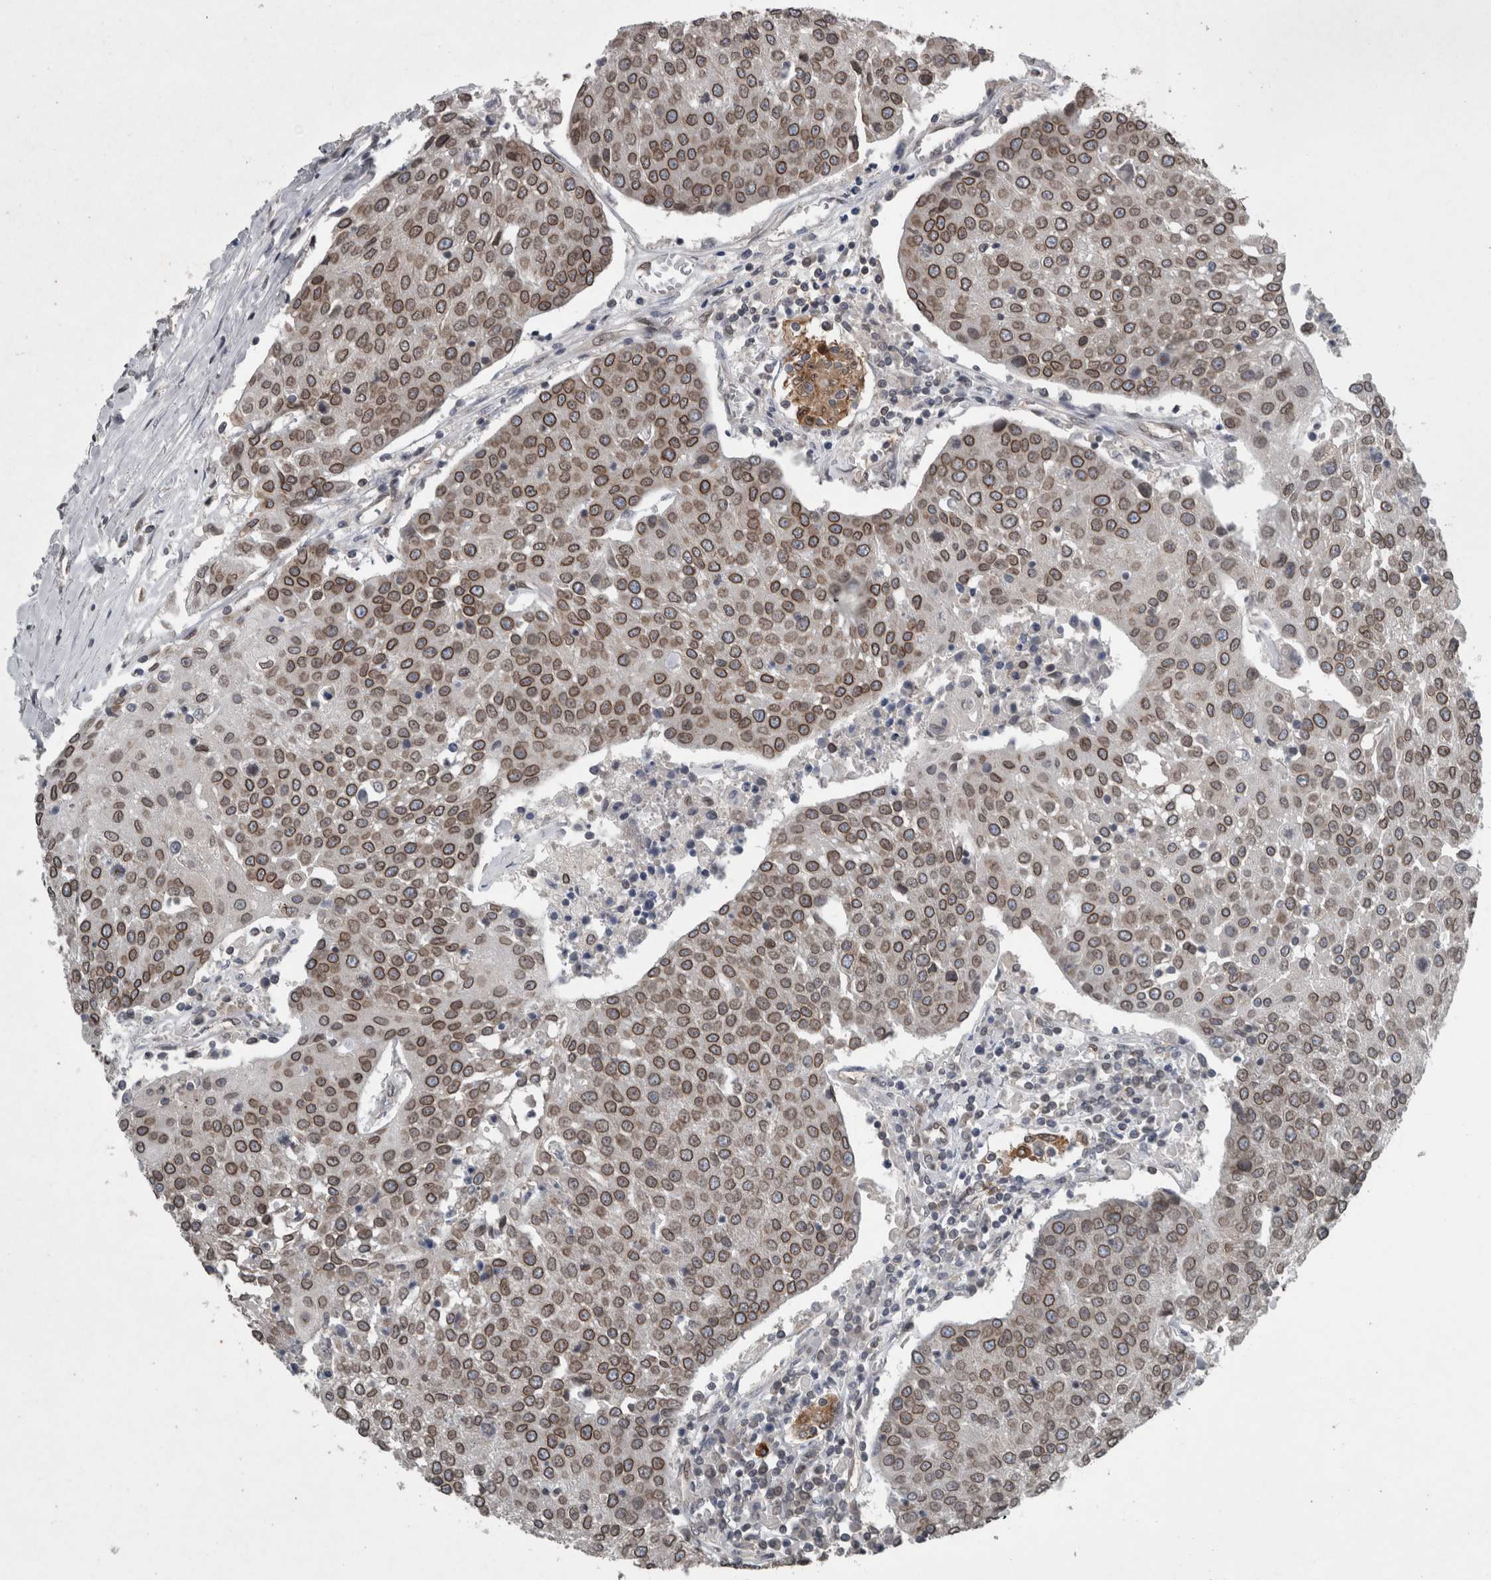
{"staining": {"intensity": "strong", "quantity": ">75%", "location": "cytoplasmic/membranous,nuclear"}, "tissue": "urothelial cancer", "cell_type": "Tumor cells", "image_type": "cancer", "snomed": [{"axis": "morphology", "description": "Urothelial carcinoma, High grade"}, {"axis": "topography", "description": "Urinary bladder"}], "caption": "Brown immunohistochemical staining in urothelial carcinoma (high-grade) demonstrates strong cytoplasmic/membranous and nuclear staining in about >75% of tumor cells.", "gene": "RANBP2", "patient": {"sex": "female", "age": 85}}